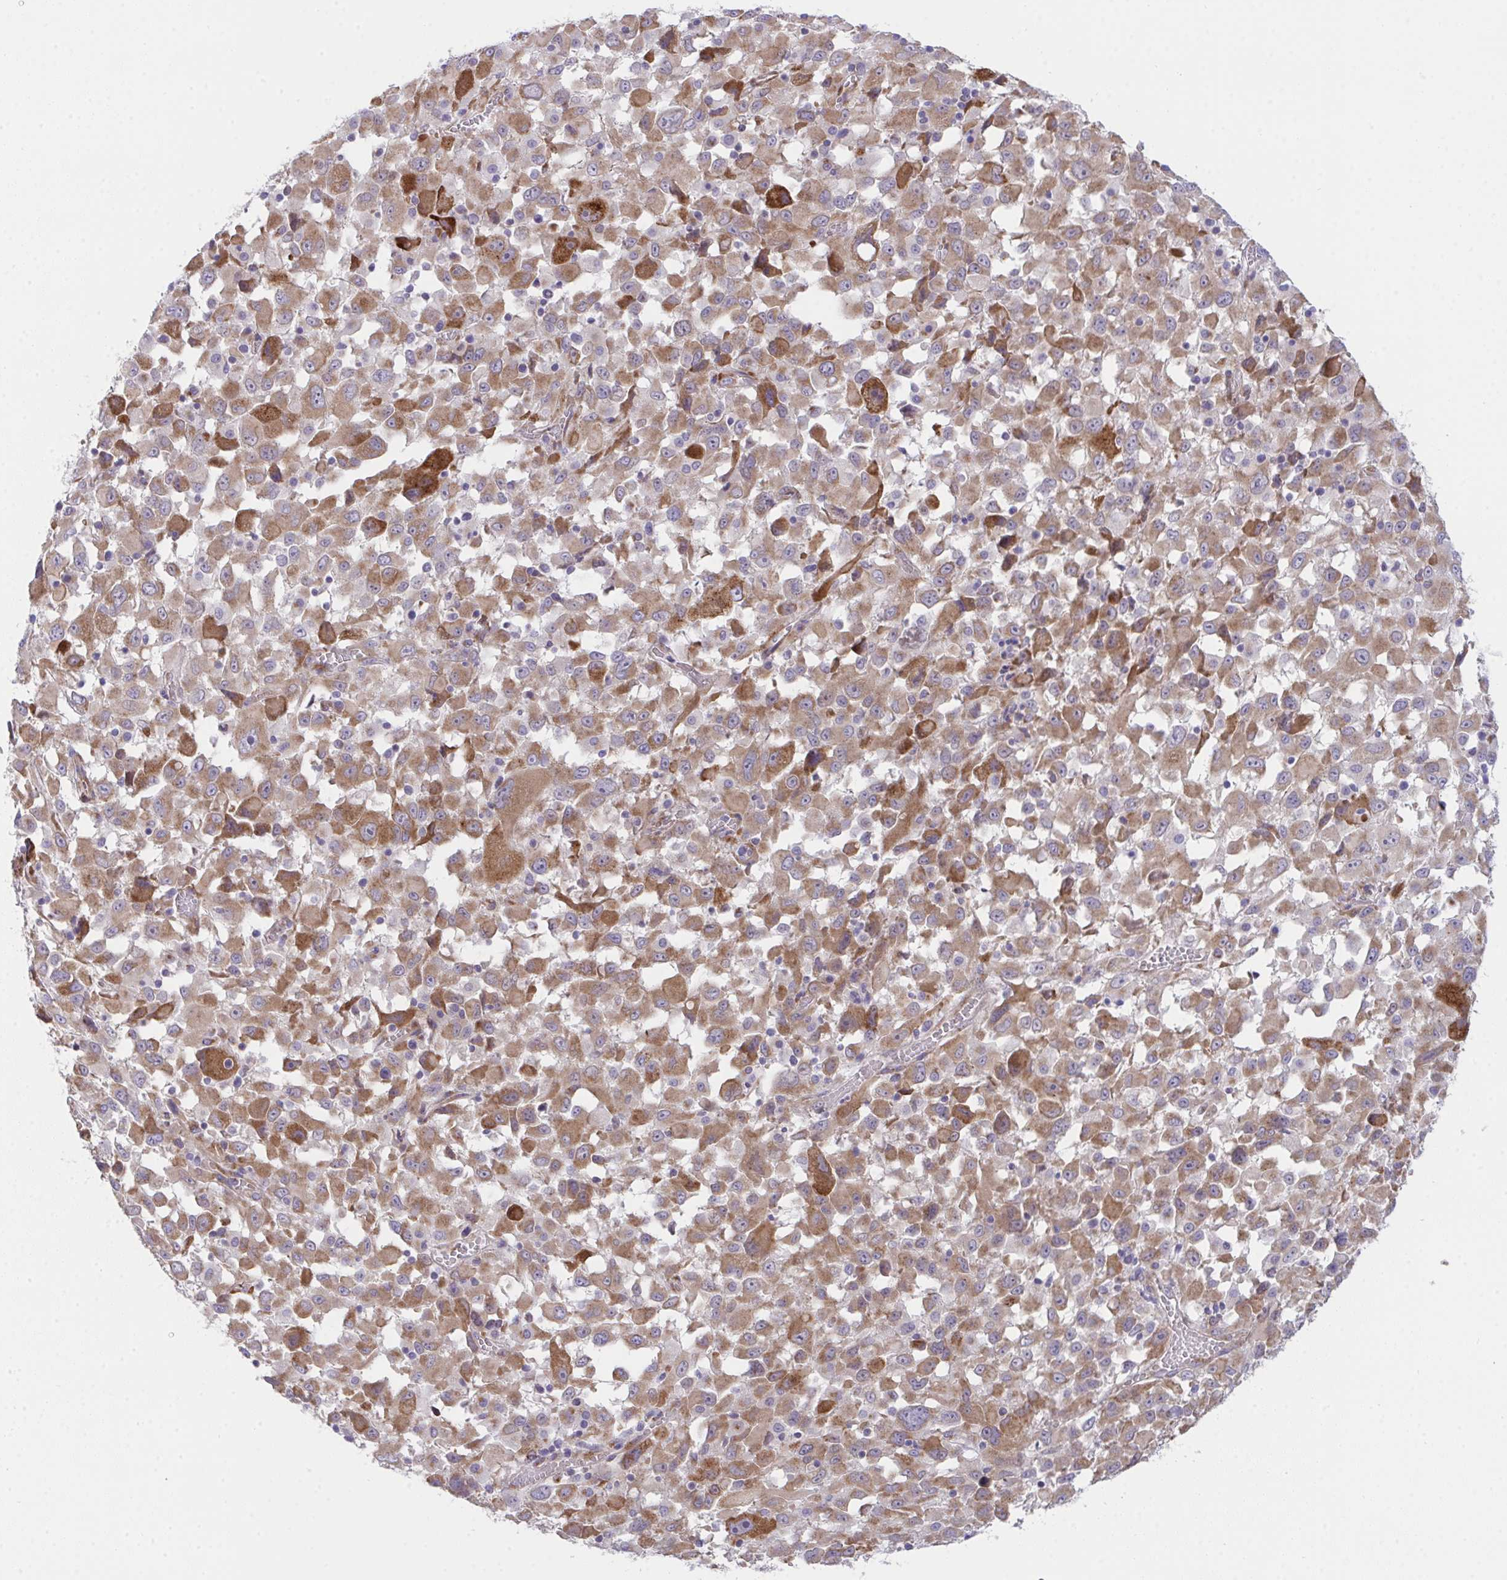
{"staining": {"intensity": "moderate", "quantity": ">75%", "location": "cytoplasmic/membranous"}, "tissue": "melanoma", "cell_type": "Tumor cells", "image_type": "cancer", "snomed": [{"axis": "morphology", "description": "Malignant melanoma, Metastatic site"}, {"axis": "topography", "description": "Soft tissue"}], "caption": "This is a micrograph of immunohistochemistry (IHC) staining of malignant melanoma (metastatic site), which shows moderate positivity in the cytoplasmic/membranous of tumor cells.", "gene": "MIA3", "patient": {"sex": "male", "age": 50}}